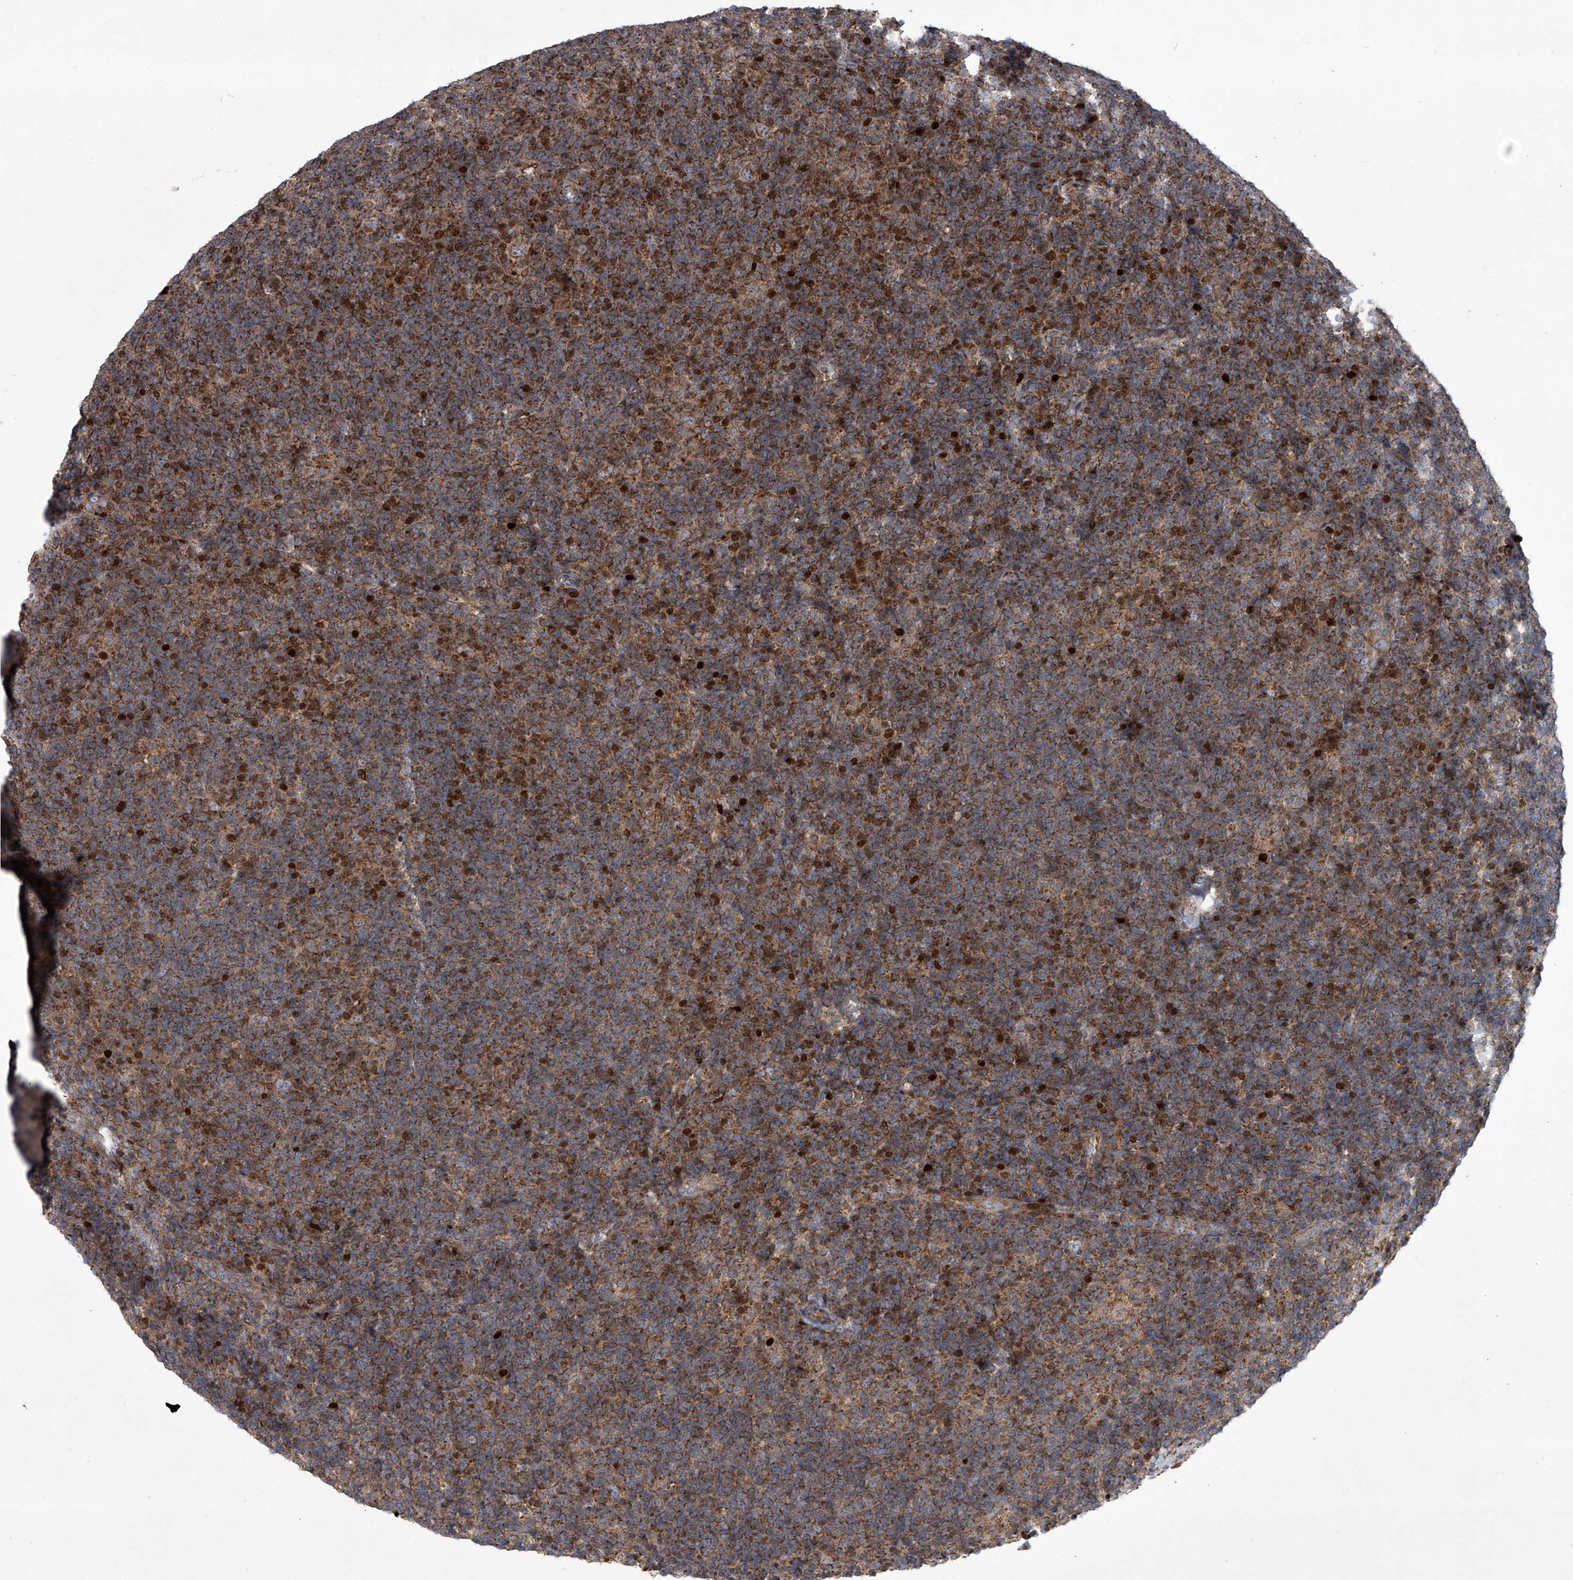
{"staining": {"intensity": "moderate", "quantity": ">75%", "location": "cytoplasmic/membranous"}, "tissue": "lymphoma", "cell_type": "Tumor cells", "image_type": "cancer", "snomed": [{"axis": "morphology", "description": "Hodgkin's disease, NOS"}, {"axis": "topography", "description": "Lymph node"}], "caption": "The histopathology image displays immunohistochemical staining of lymphoma. There is moderate cytoplasmic/membranous positivity is seen in about >75% of tumor cells. Ihc stains the protein in brown and the nuclei are stained blue.", "gene": "STRADA", "patient": {"sex": "female", "age": 57}}